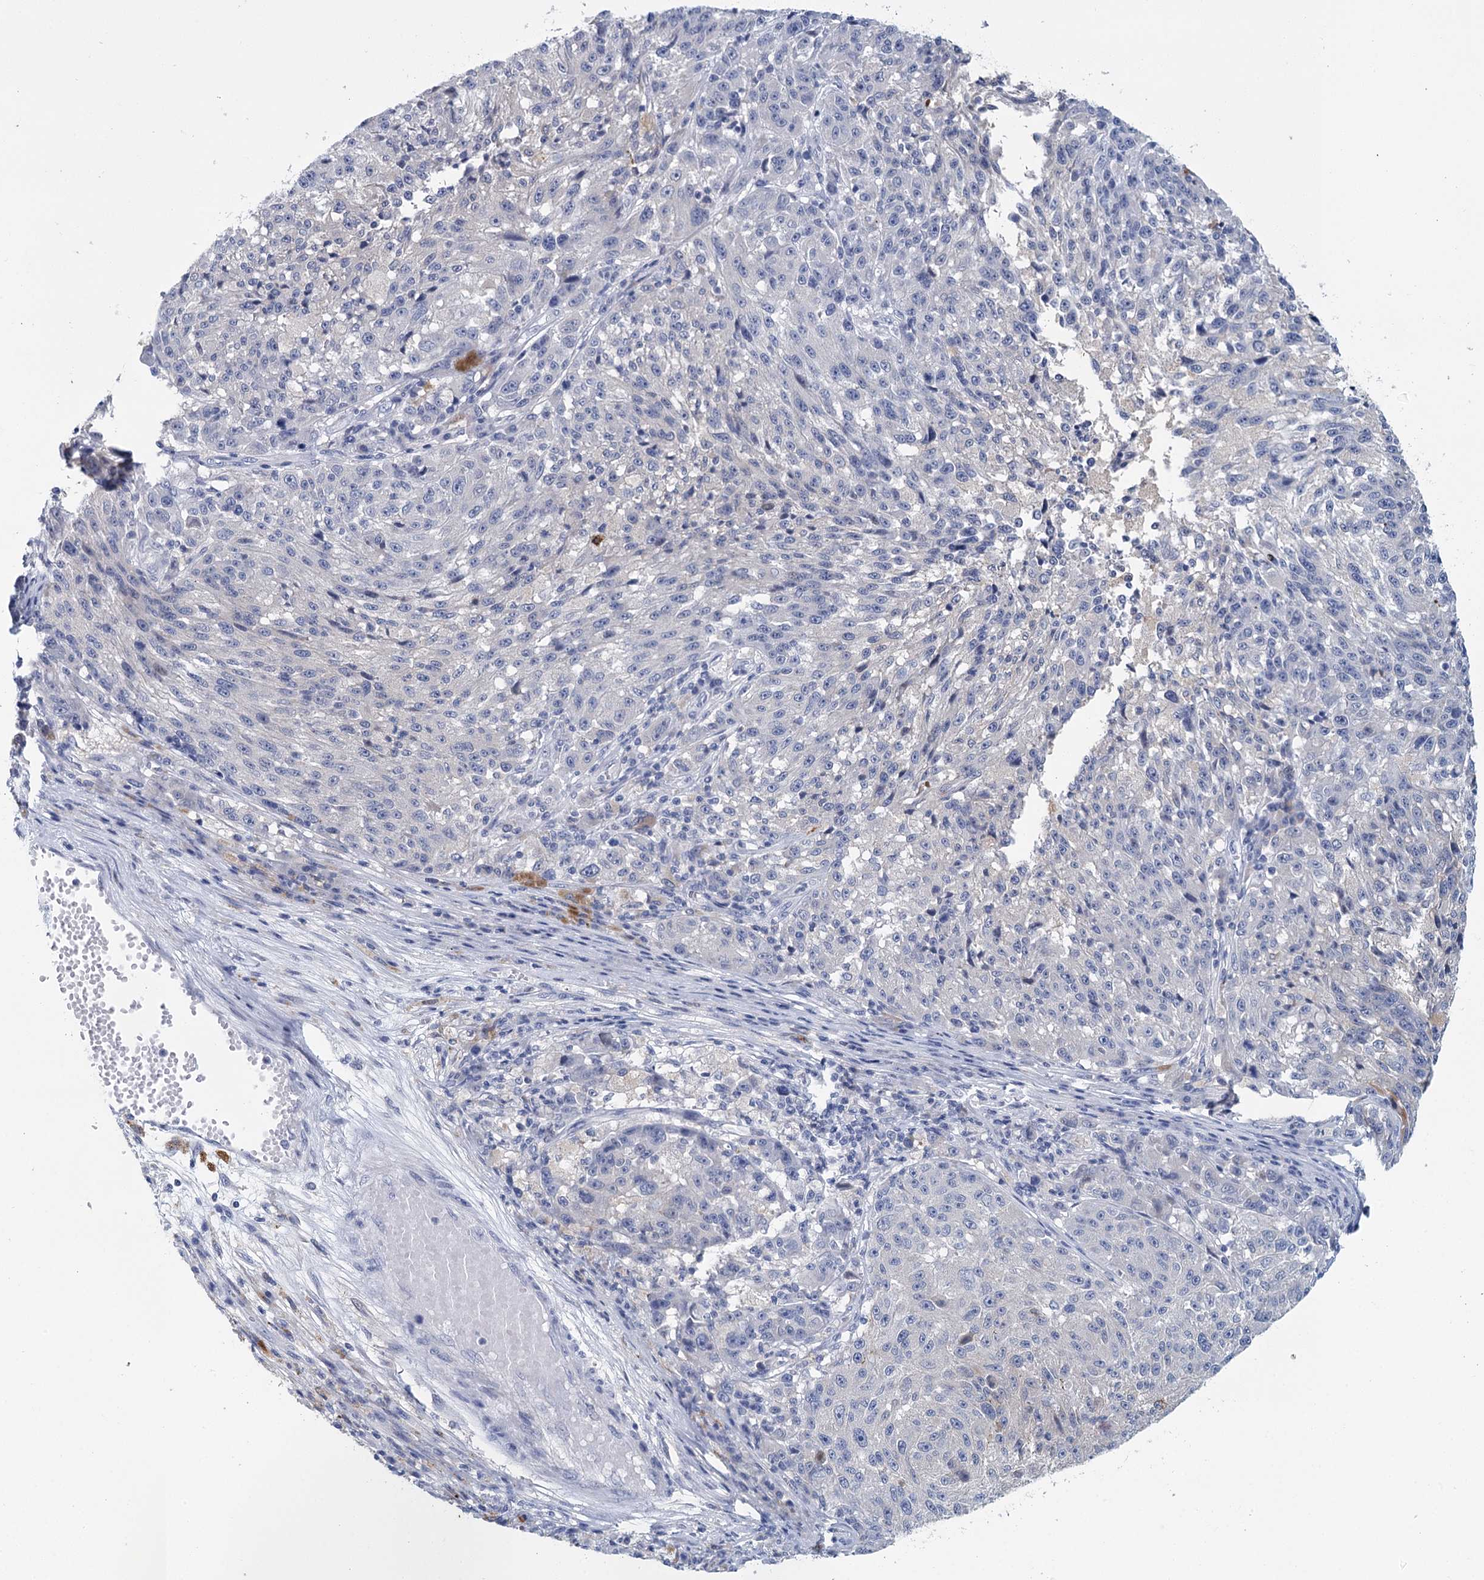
{"staining": {"intensity": "negative", "quantity": "none", "location": "none"}, "tissue": "melanoma", "cell_type": "Tumor cells", "image_type": "cancer", "snomed": [{"axis": "morphology", "description": "Malignant melanoma, NOS"}, {"axis": "topography", "description": "Skin"}], "caption": "An immunohistochemistry image of melanoma is shown. There is no staining in tumor cells of melanoma.", "gene": "METTL7B", "patient": {"sex": "male", "age": 53}}